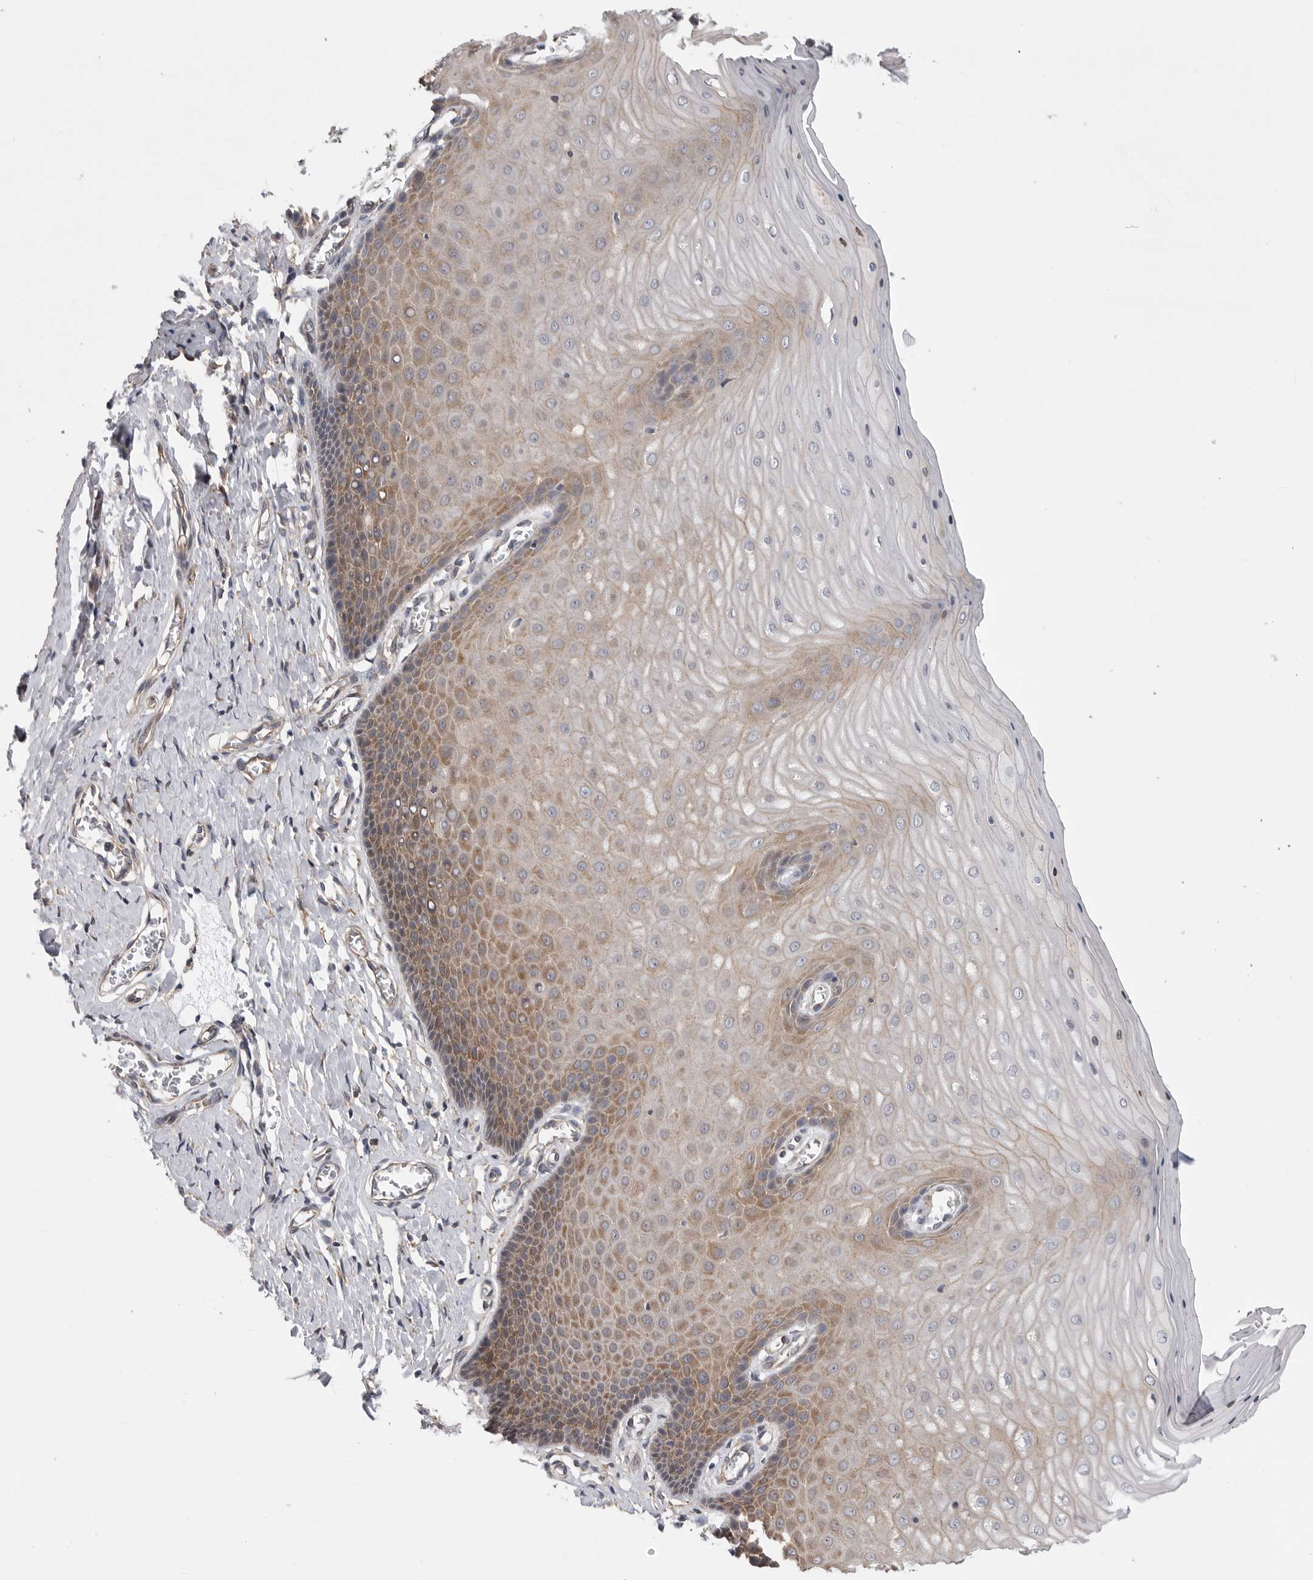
{"staining": {"intensity": "moderate", "quantity": ">75%", "location": "cytoplasmic/membranous"}, "tissue": "cervix", "cell_type": "Glandular cells", "image_type": "normal", "snomed": [{"axis": "morphology", "description": "Normal tissue, NOS"}, {"axis": "topography", "description": "Cervix"}], "caption": "An image showing moderate cytoplasmic/membranous staining in approximately >75% of glandular cells in unremarkable cervix, as visualized by brown immunohistochemical staining.", "gene": "FBXO43", "patient": {"sex": "female", "age": 55}}